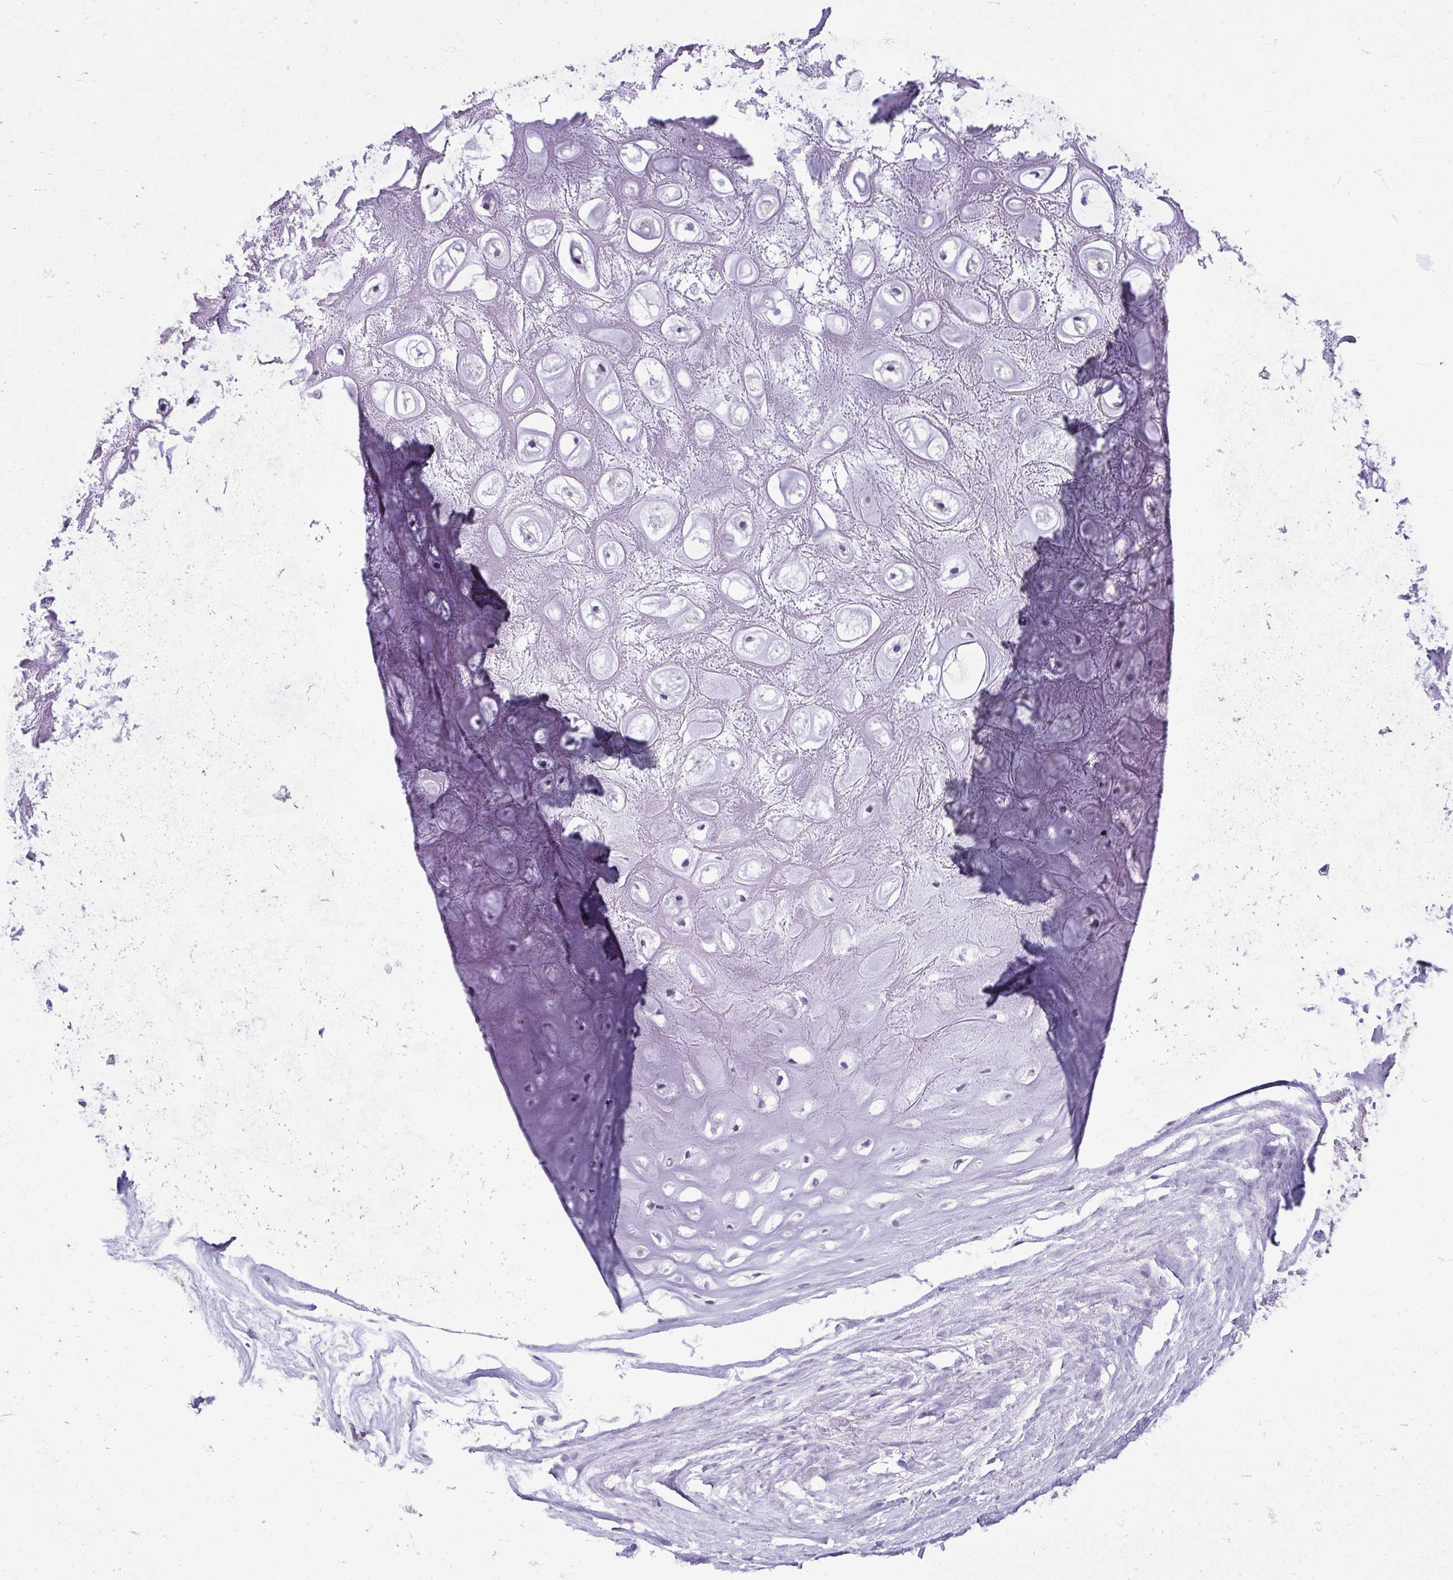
{"staining": {"intensity": "negative", "quantity": "none", "location": "none"}, "tissue": "adipose tissue", "cell_type": "Adipocytes", "image_type": "normal", "snomed": [{"axis": "morphology", "description": "Normal tissue, NOS"}, {"axis": "topography", "description": "Lymph node"}, {"axis": "topography", "description": "Cartilage tissue"}, {"axis": "topography", "description": "Nasopharynx"}], "caption": "Immunohistochemistry micrograph of unremarkable human adipose tissue stained for a protein (brown), which displays no positivity in adipocytes.", "gene": "CASP14", "patient": {"sex": "male", "age": 63}}